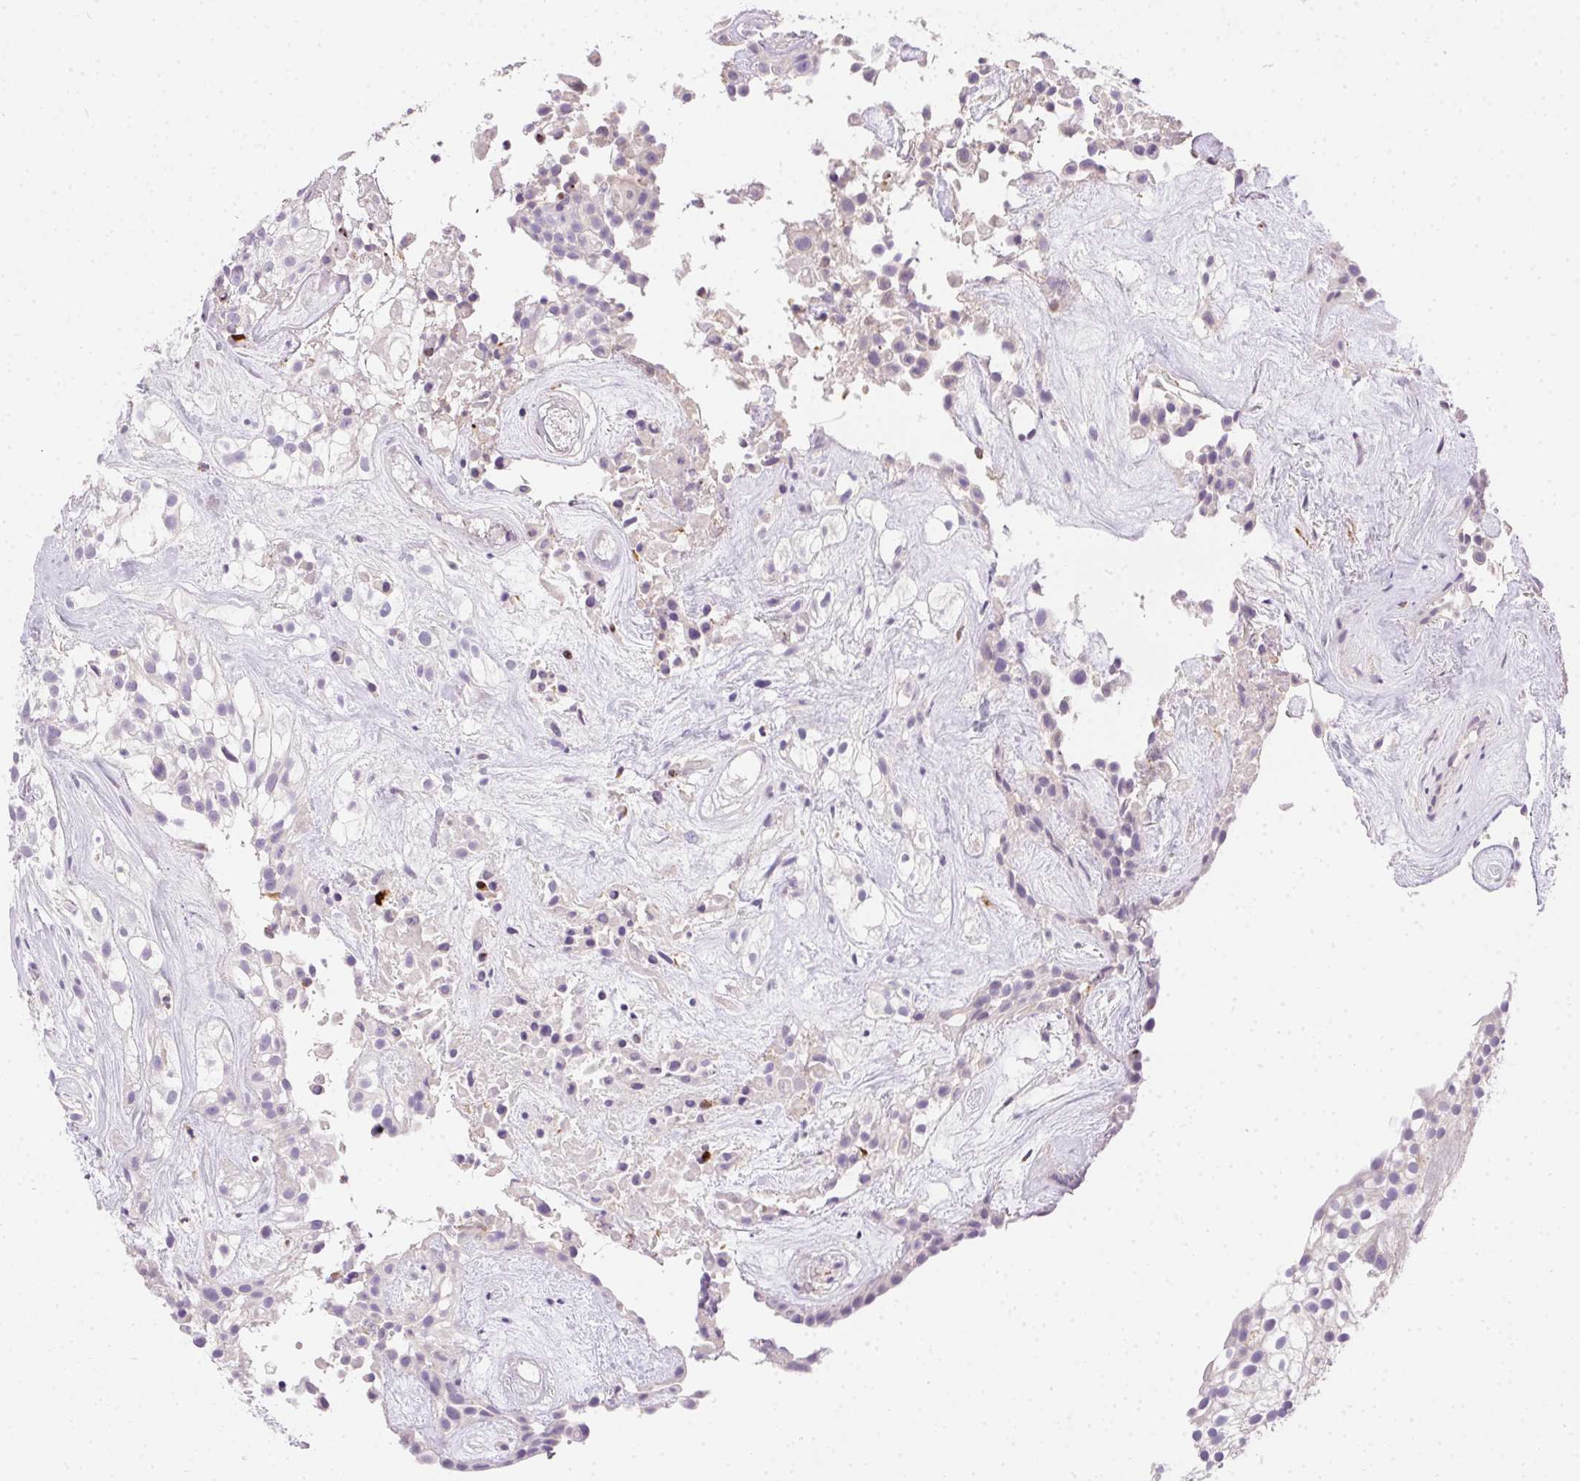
{"staining": {"intensity": "negative", "quantity": "none", "location": "none"}, "tissue": "urothelial cancer", "cell_type": "Tumor cells", "image_type": "cancer", "snomed": [{"axis": "morphology", "description": "Urothelial carcinoma, High grade"}, {"axis": "topography", "description": "Urinary bladder"}], "caption": "Histopathology image shows no protein expression in tumor cells of urothelial cancer tissue.", "gene": "SSTR4", "patient": {"sex": "male", "age": 56}}